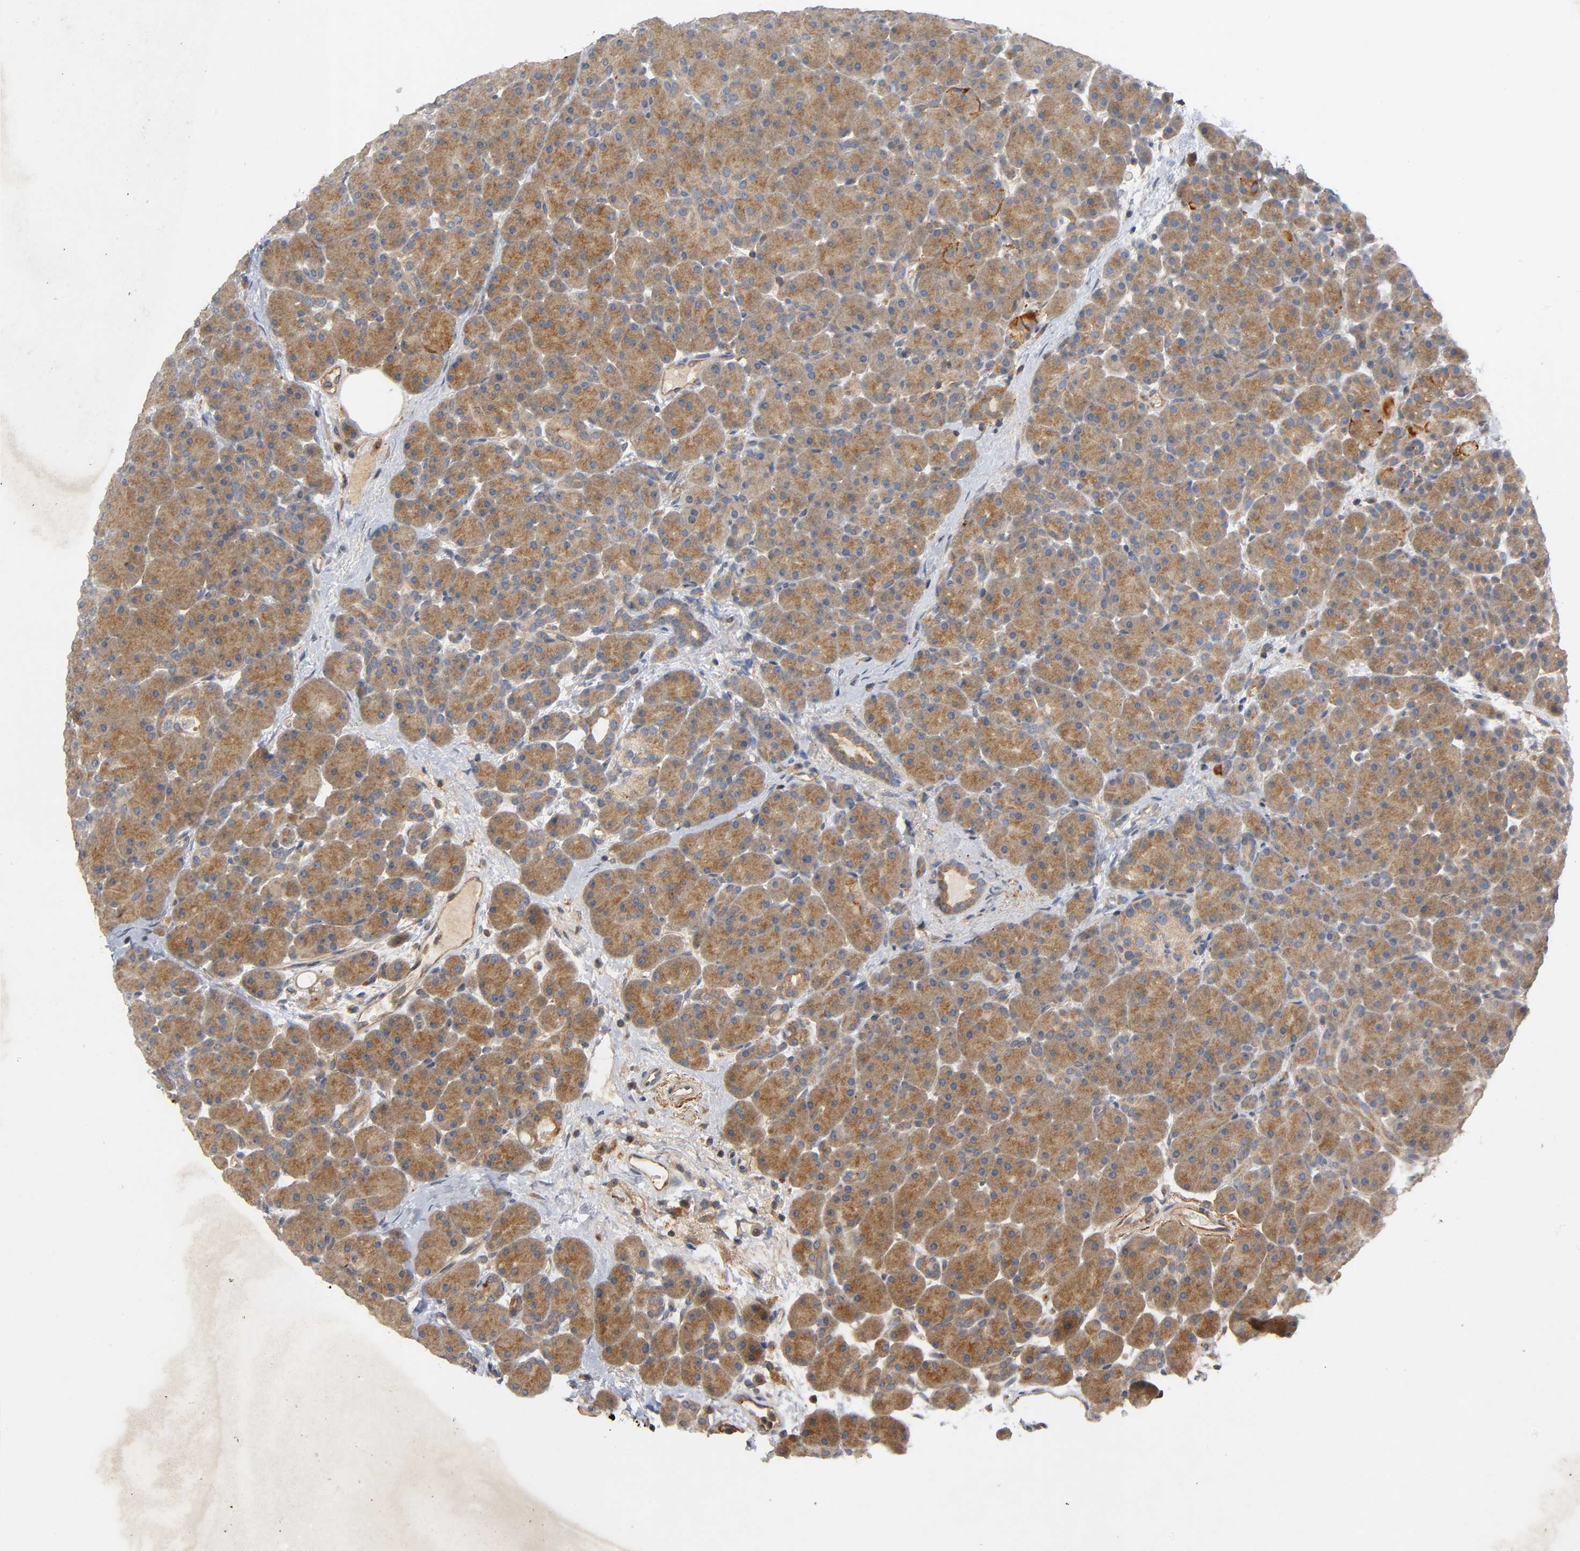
{"staining": {"intensity": "moderate", "quantity": ">75%", "location": "cytoplasmic/membranous"}, "tissue": "pancreas", "cell_type": "Exocrine glandular cells", "image_type": "normal", "snomed": [{"axis": "morphology", "description": "Normal tissue, NOS"}, {"axis": "topography", "description": "Pancreas"}], "caption": "Protein expression analysis of benign pancreas reveals moderate cytoplasmic/membranous expression in approximately >75% of exocrine glandular cells. (Brightfield microscopy of DAB IHC at high magnification).", "gene": "IKBKB", "patient": {"sex": "male", "age": 66}}